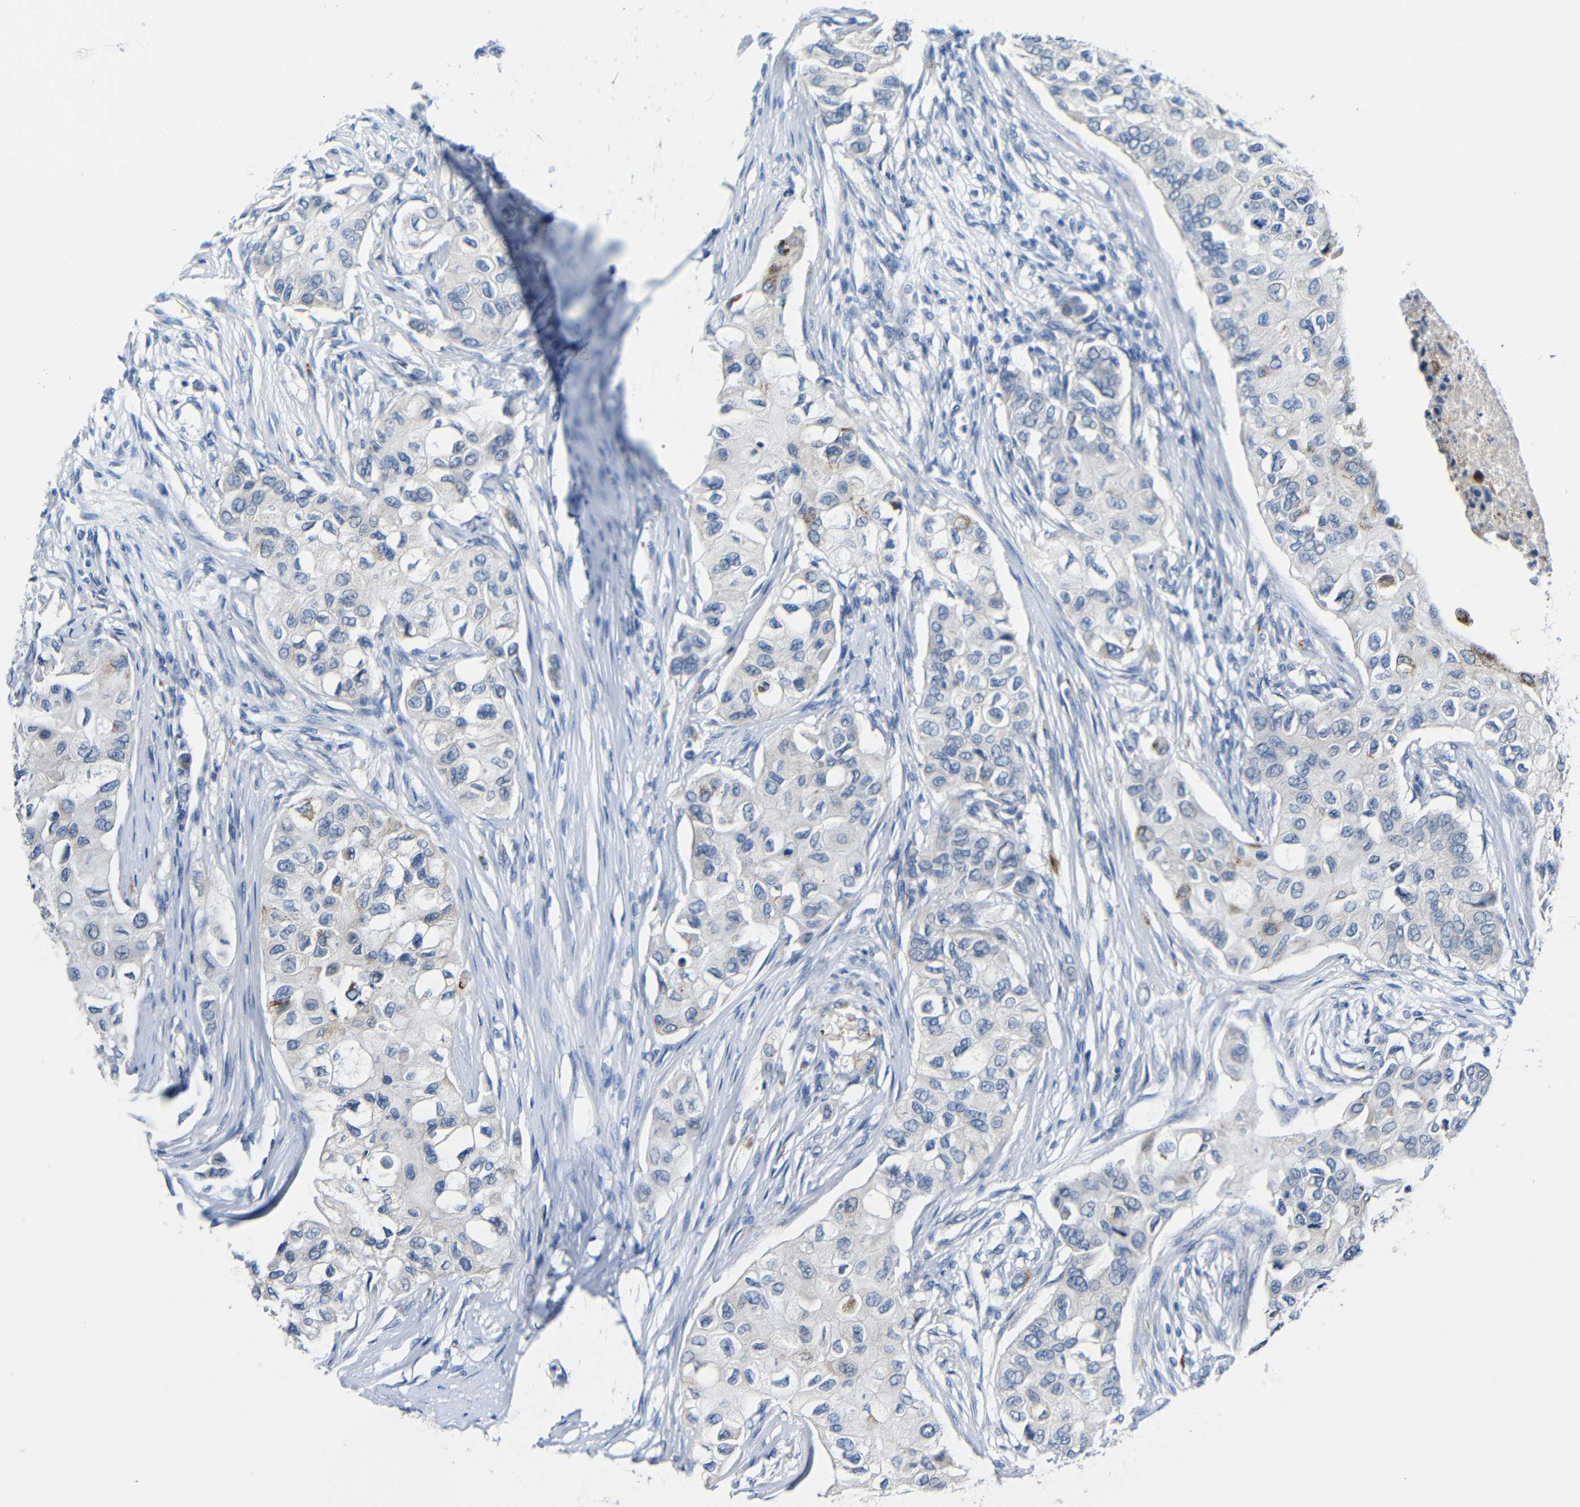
{"staining": {"intensity": "negative", "quantity": "none", "location": "none"}, "tissue": "breast cancer", "cell_type": "Tumor cells", "image_type": "cancer", "snomed": [{"axis": "morphology", "description": "Normal tissue, NOS"}, {"axis": "morphology", "description": "Duct carcinoma"}, {"axis": "topography", "description": "Breast"}], "caption": "Protein analysis of breast cancer reveals no significant expression in tumor cells. The staining was performed using DAB (3,3'-diaminobenzidine) to visualize the protein expression in brown, while the nuclei were stained in blue with hematoxylin (Magnification: 20x).", "gene": "C15orf48", "patient": {"sex": "female", "age": 49}}